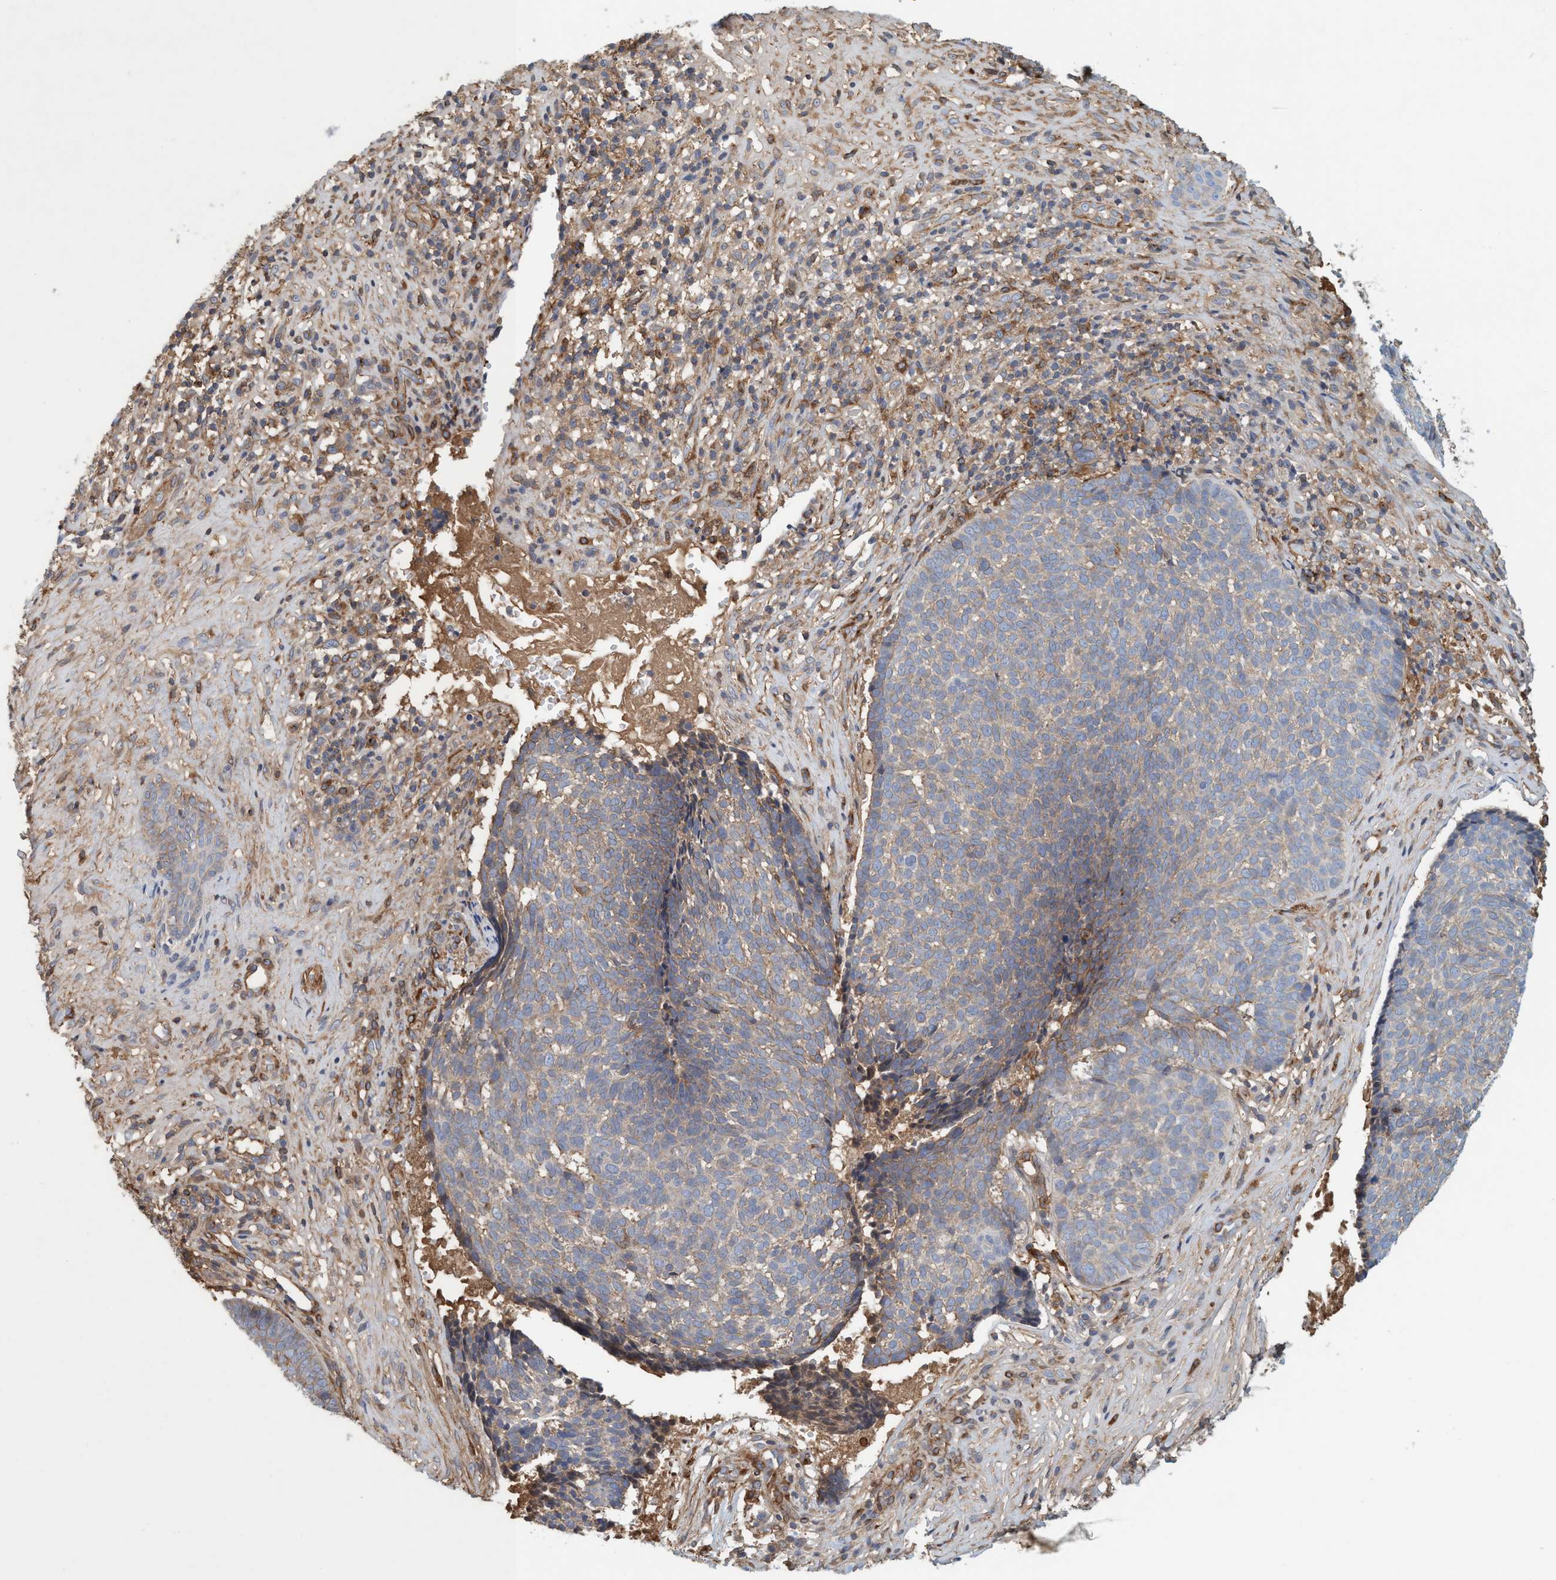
{"staining": {"intensity": "negative", "quantity": "none", "location": "none"}, "tissue": "skin cancer", "cell_type": "Tumor cells", "image_type": "cancer", "snomed": [{"axis": "morphology", "description": "Basal cell carcinoma"}, {"axis": "topography", "description": "Skin"}], "caption": "A histopathology image of human basal cell carcinoma (skin) is negative for staining in tumor cells. (DAB (3,3'-diaminobenzidine) IHC with hematoxylin counter stain).", "gene": "SPECC1", "patient": {"sex": "male", "age": 84}}